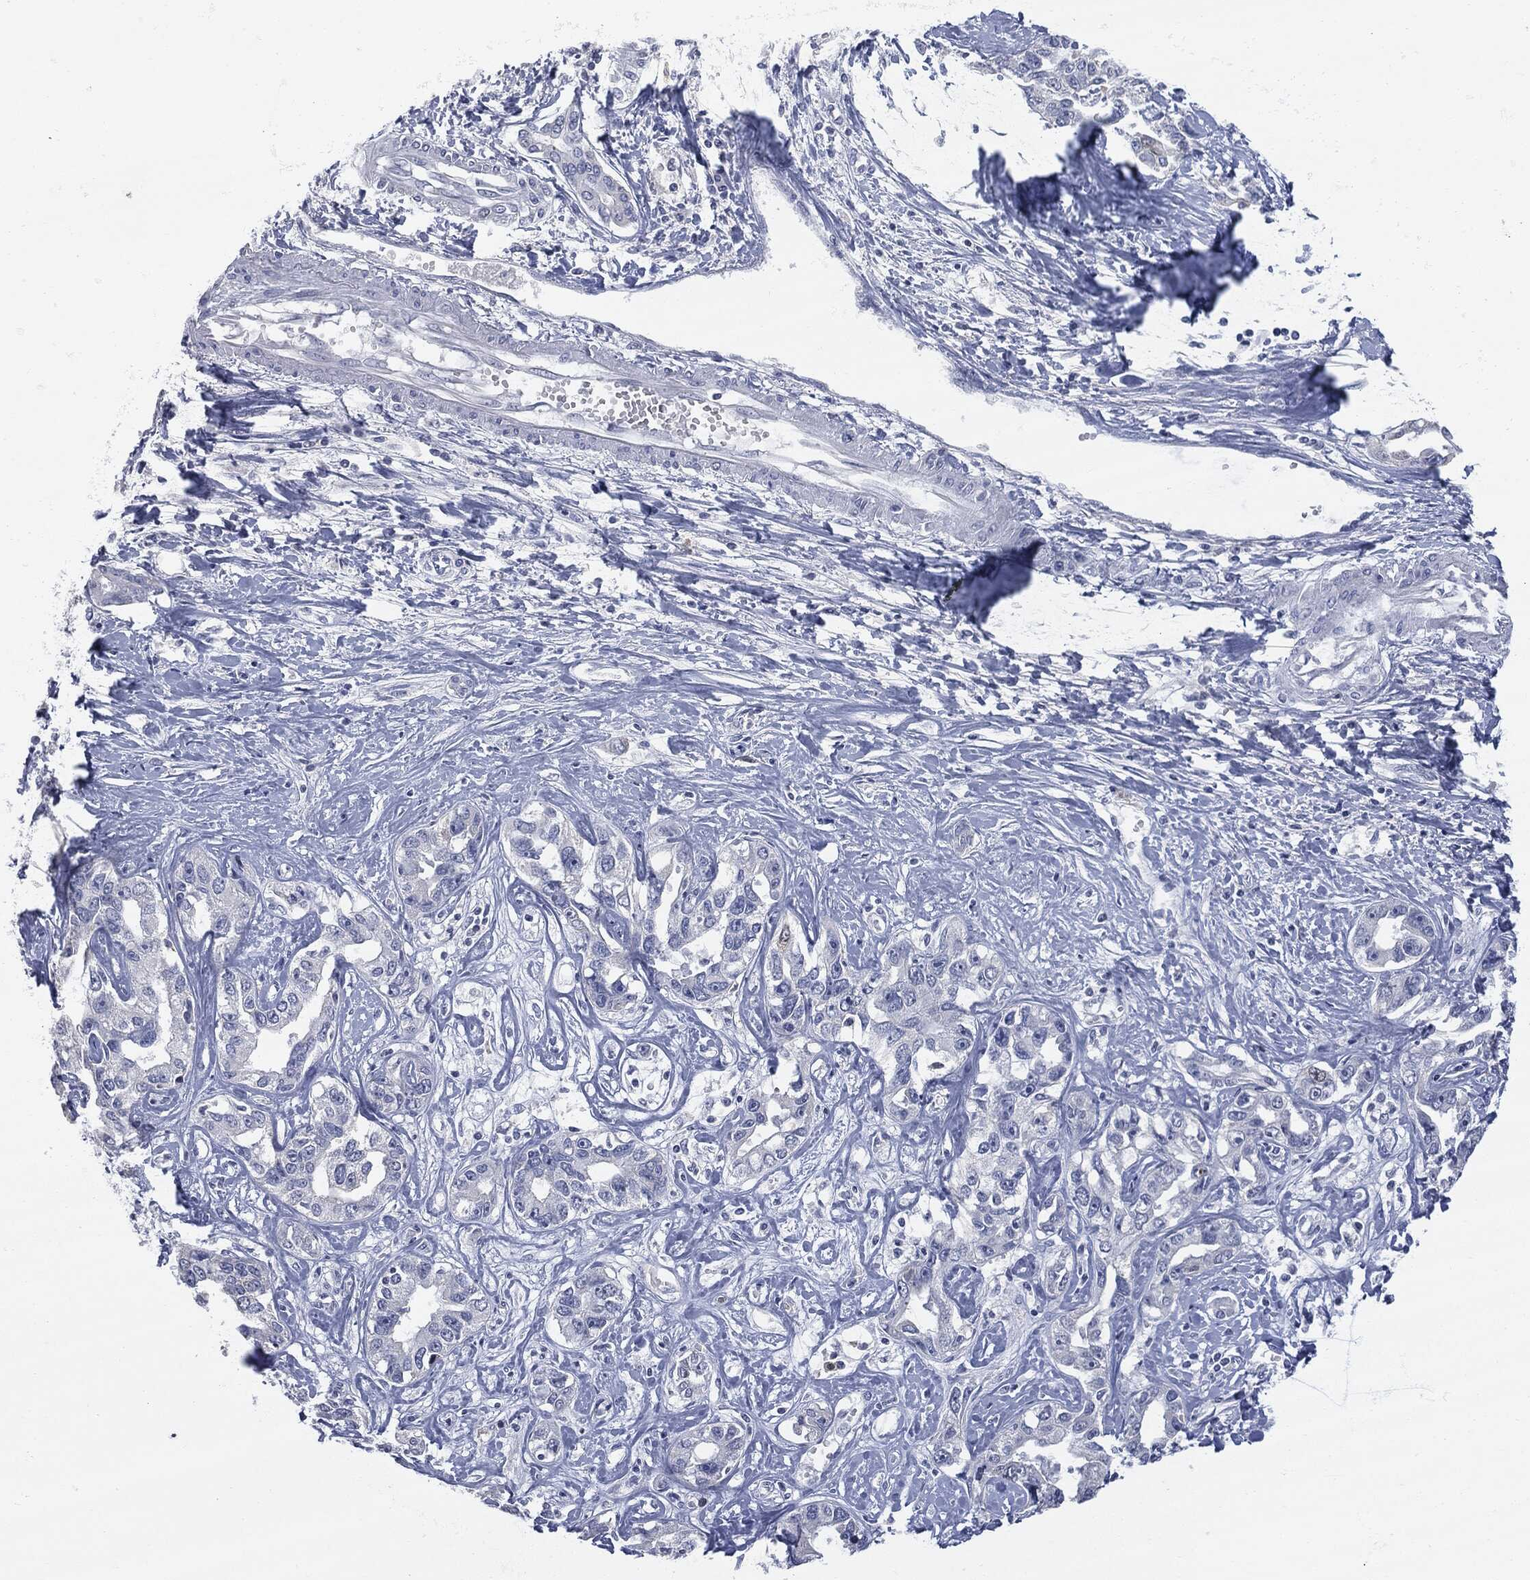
{"staining": {"intensity": "negative", "quantity": "none", "location": "none"}, "tissue": "liver cancer", "cell_type": "Tumor cells", "image_type": "cancer", "snomed": [{"axis": "morphology", "description": "Cholangiocarcinoma"}, {"axis": "topography", "description": "Liver"}], "caption": "Liver cancer (cholangiocarcinoma) stained for a protein using IHC displays no positivity tumor cells.", "gene": "UBE2C", "patient": {"sex": "male", "age": 59}}